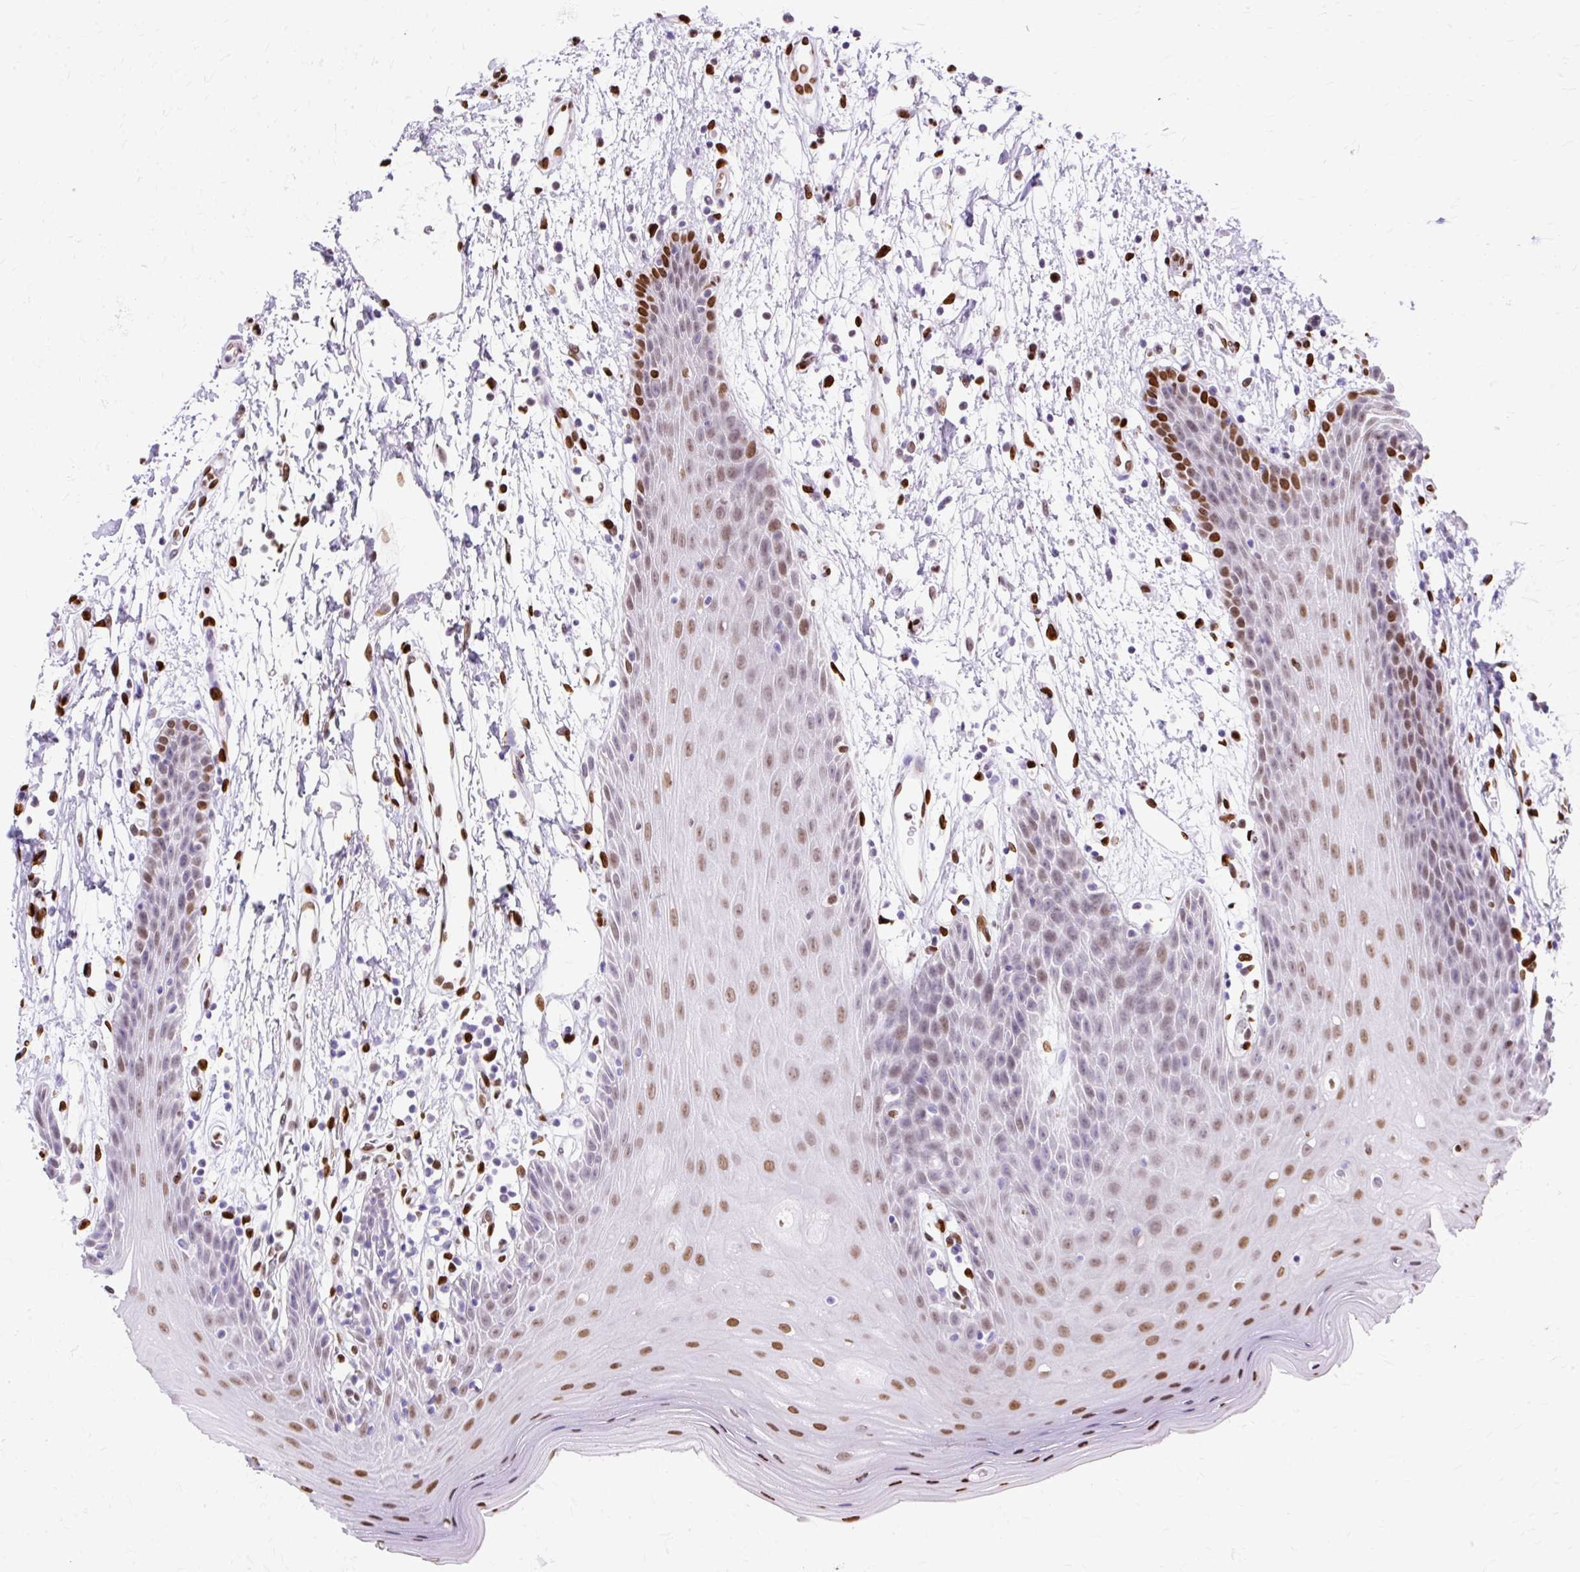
{"staining": {"intensity": "strong", "quantity": "25%-75%", "location": "nuclear"}, "tissue": "oral mucosa", "cell_type": "Squamous epithelial cells", "image_type": "normal", "snomed": [{"axis": "morphology", "description": "Normal tissue, NOS"}, {"axis": "topography", "description": "Oral tissue"}, {"axis": "topography", "description": "Tounge, NOS"}], "caption": "Immunohistochemistry (DAB (3,3'-diaminobenzidine)) staining of normal human oral mucosa displays strong nuclear protein expression in approximately 25%-75% of squamous epithelial cells.", "gene": "TMEM184C", "patient": {"sex": "female", "age": 59}}